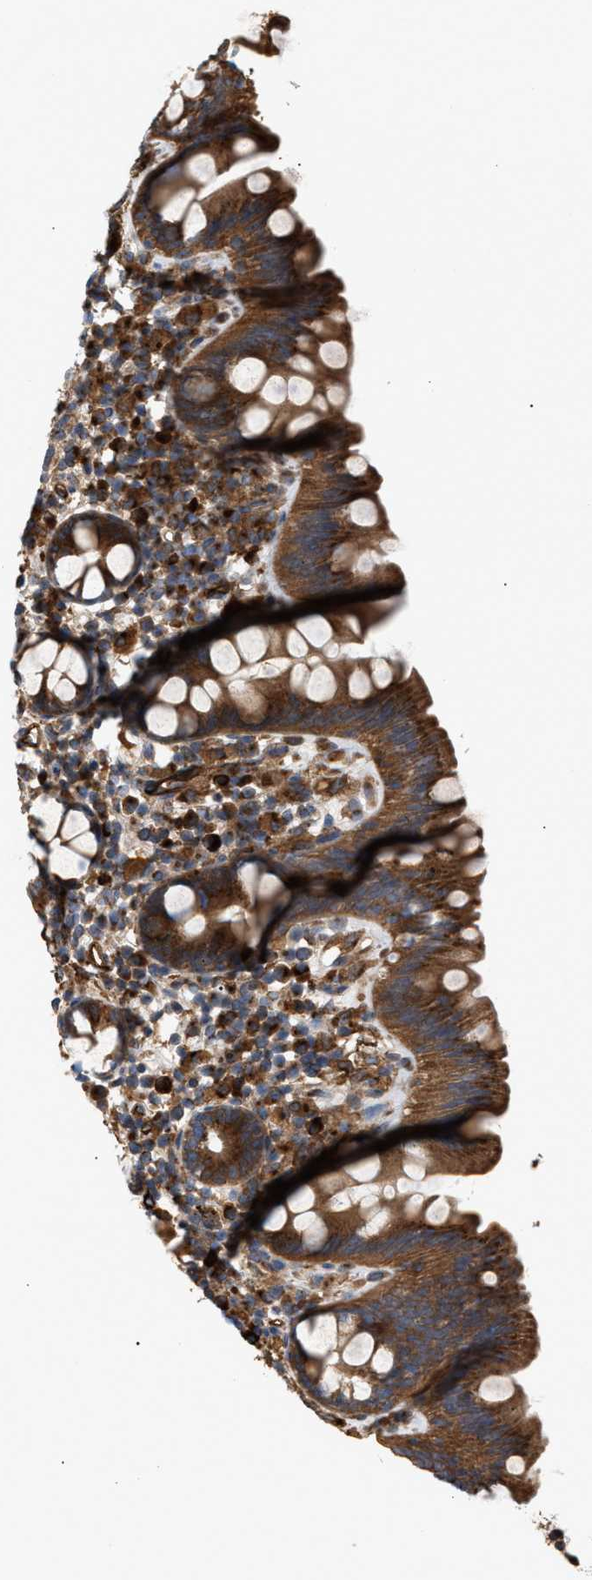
{"staining": {"intensity": "moderate", "quantity": ">75%", "location": "cytoplasmic/membranous"}, "tissue": "colon", "cell_type": "Endothelial cells", "image_type": "normal", "snomed": [{"axis": "morphology", "description": "Normal tissue, NOS"}, {"axis": "topography", "description": "Colon"}], "caption": "The photomicrograph displays a brown stain indicating the presence of a protein in the cytoplasmic/membranous of endothelial cells in colon. (DAB = brown stain, brightfield microscopy at high magnification).", "gene": "GCC1", "patient": {"sex": "female", "age": 80}}